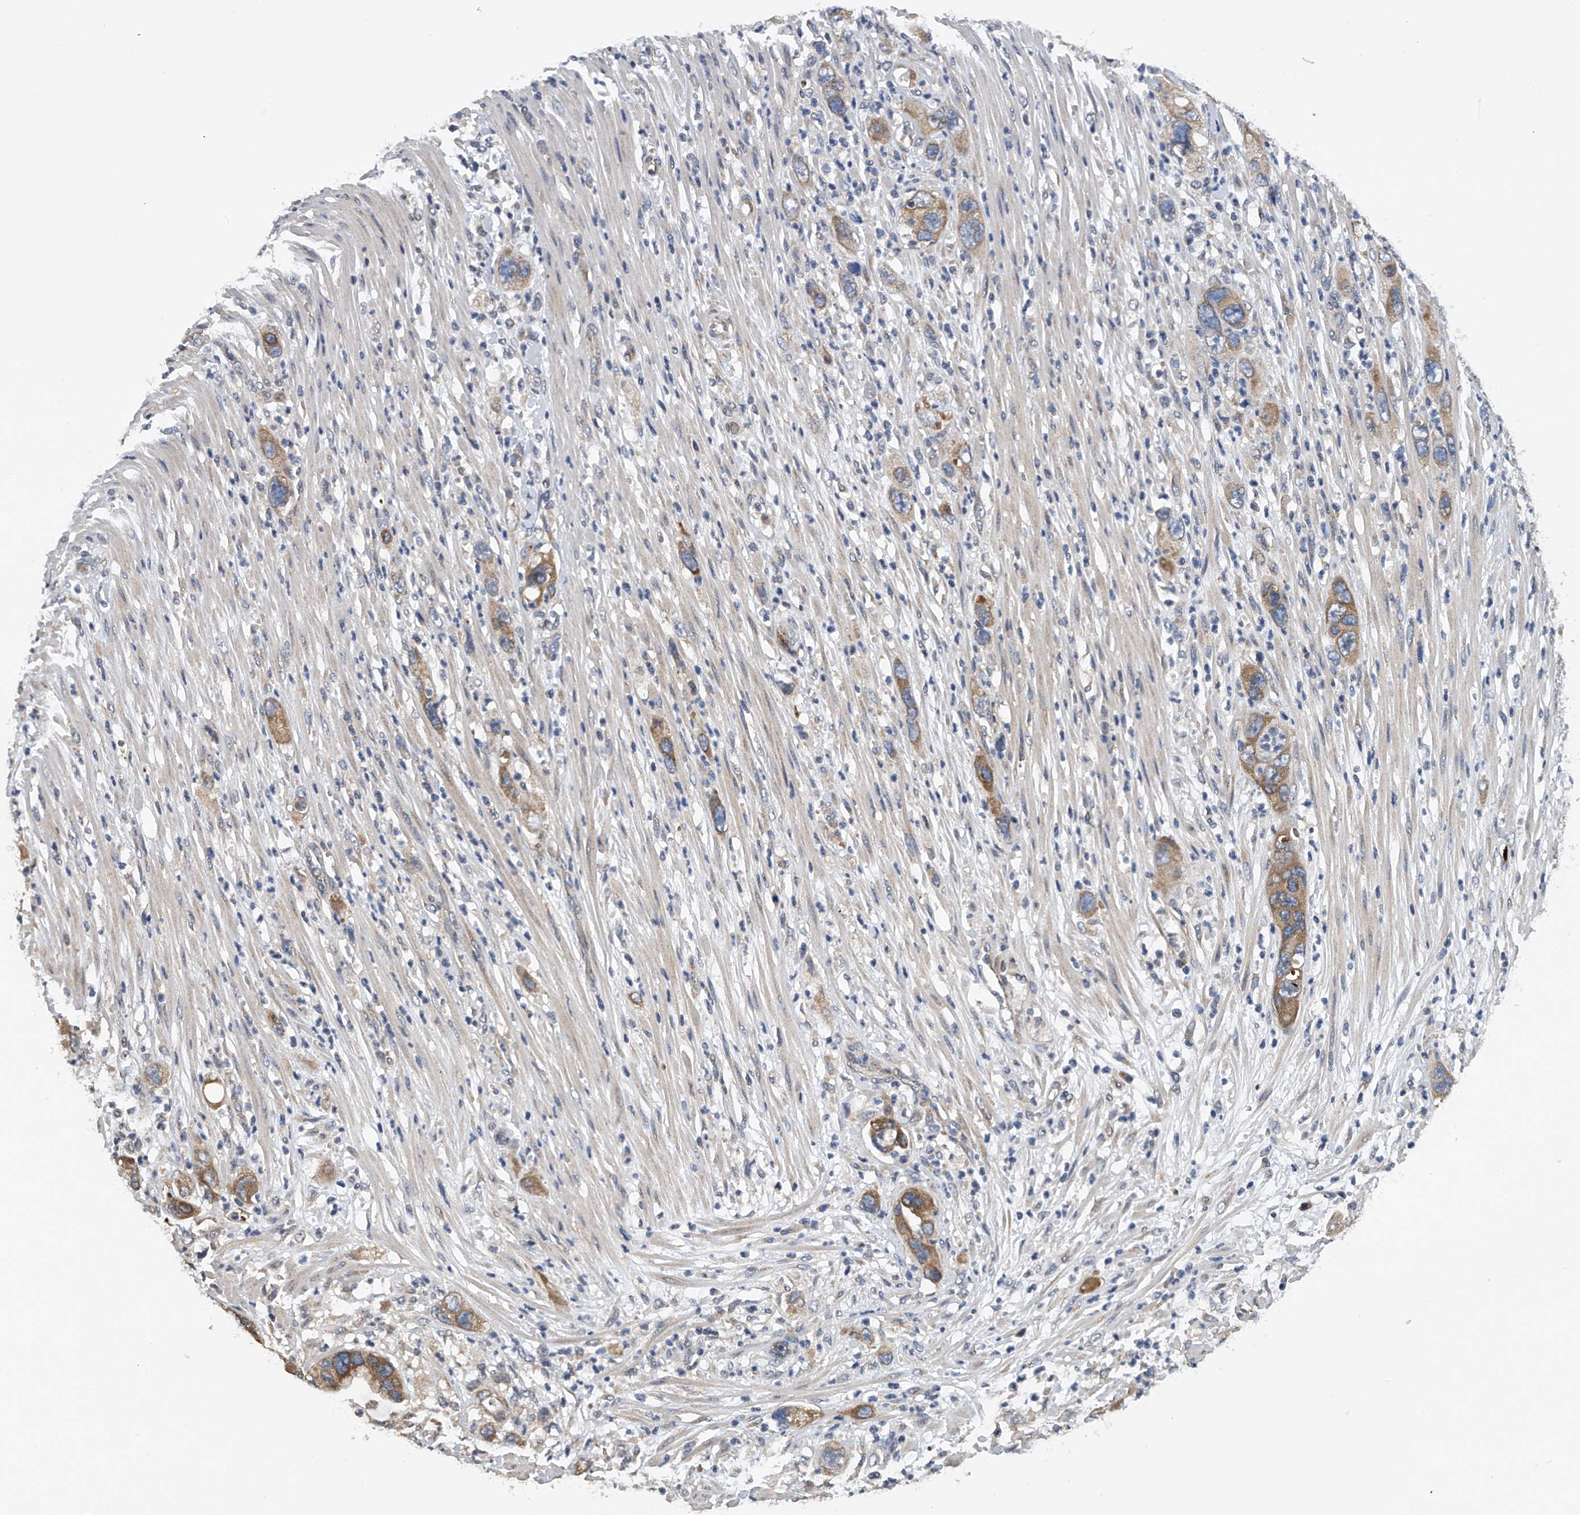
{"staining": {"intensity": "moderate", "quantity": ">75%", "location": "cytoplasmic/membranous"}, "tissue": "pancreatic cancer", "cell_type": "Tumor cells", "image_type": "cancer", "snomed": [{"axis": "morphology", "description": "Adenocarcinoma, NOS"}, {"axis": "topography", "description": "Pancreas"}], "caption": "Immunohistochemistry (IHC) of pancreatic cancer (adenocarcinoma) displays medium levels of moderate cytoplasmic/membranous positivity in about >75% of tumor cells.", "gene": "RNF5", "patient": {"sex": "female", "age": 71}}